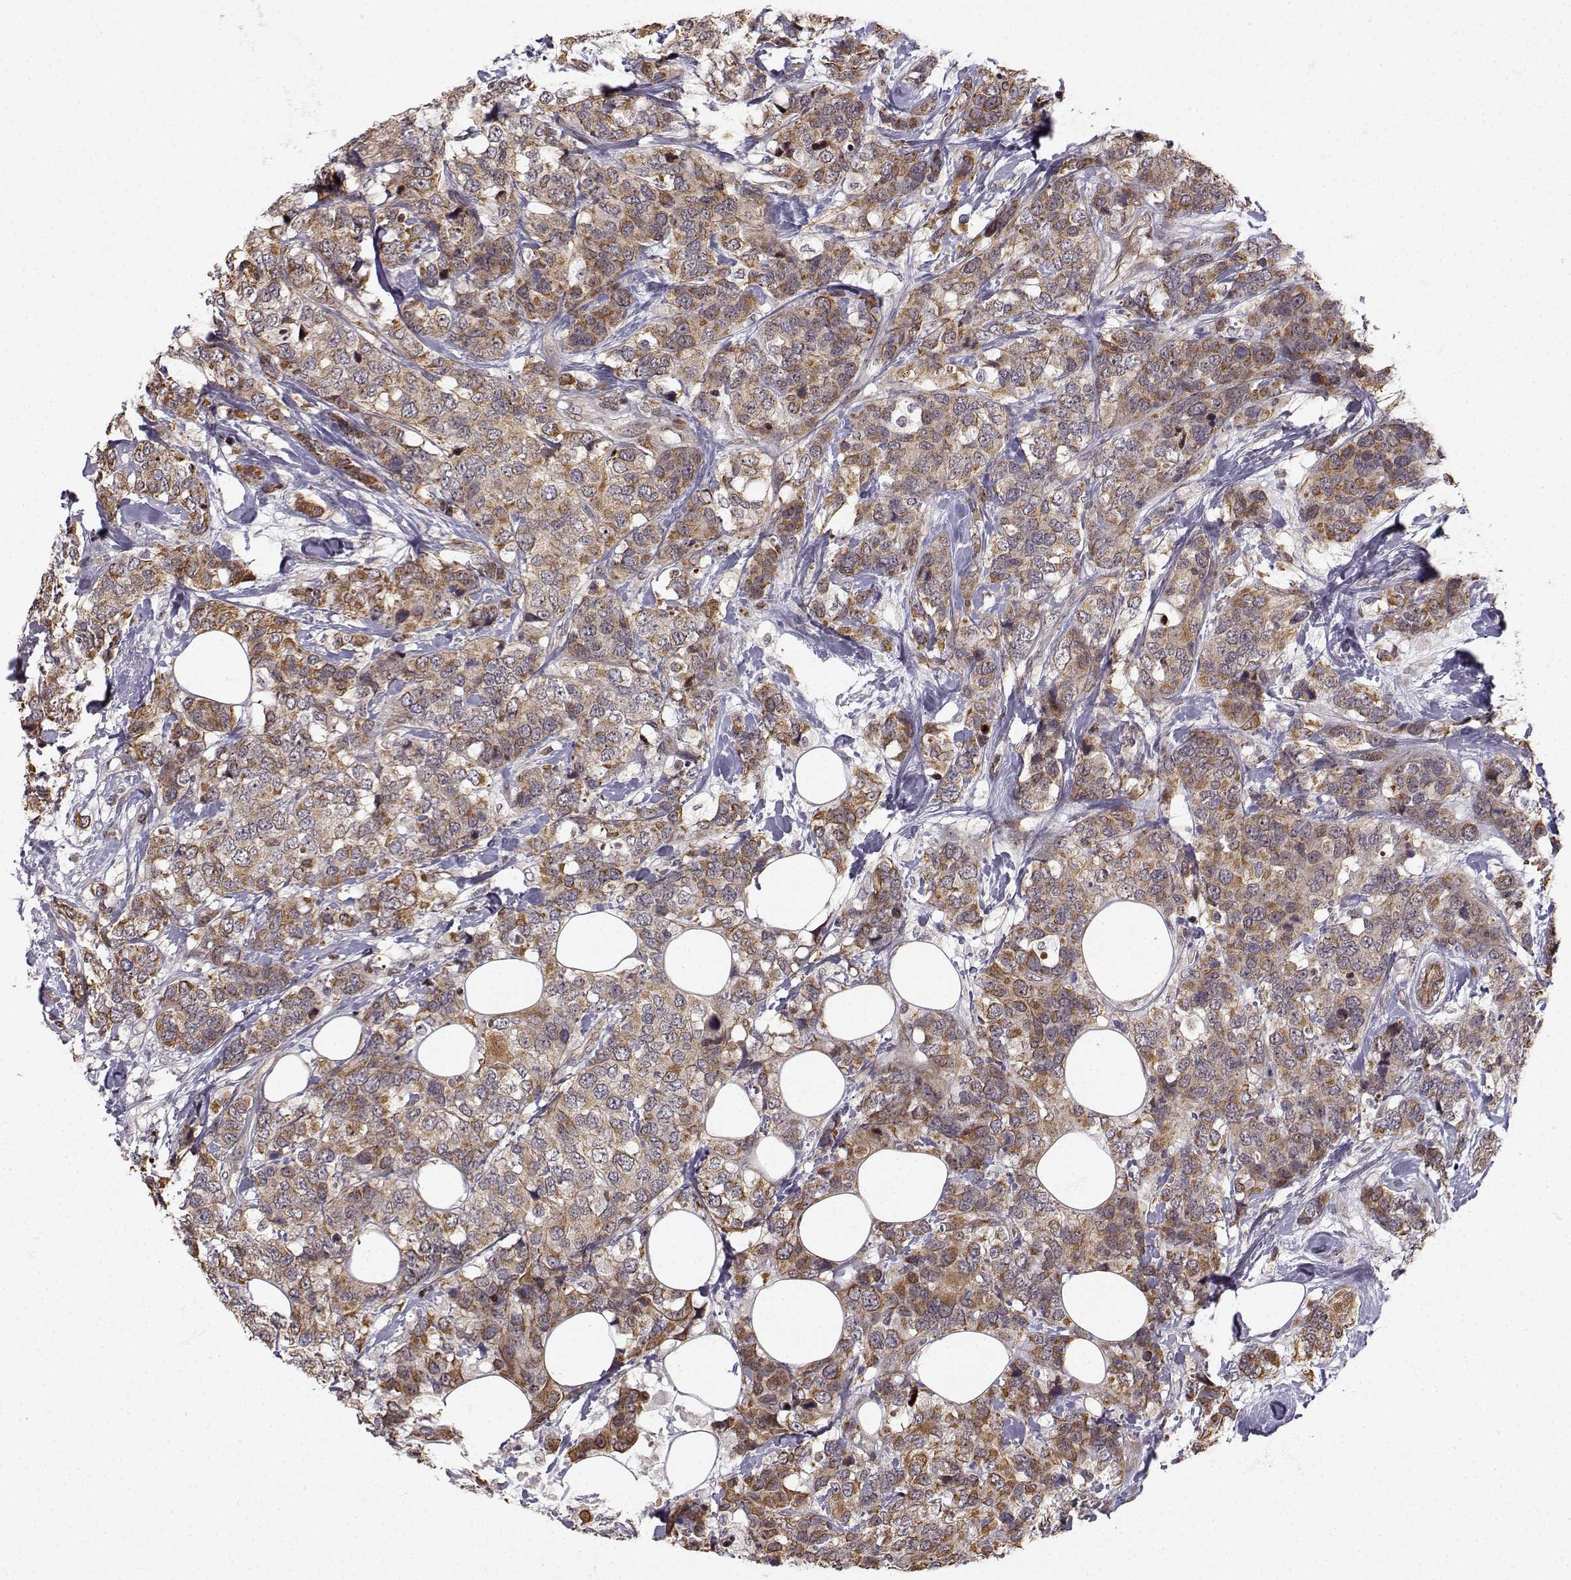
{"staining": {"intensity": "moderate", "quantity": "25%-75%", "location": "cytoplasmic/membranous"}, "tissue": "breast cancer", "cell_type": "Tumor cells", "image_type": "cancer", "snomed": [{"axis": "morphology", "description": "Lobular carcinoma"}, {"axis": "topography", "description": "Breast"}], "caption": "This photomicrograph shows IHC staining of breast cancer, with medium moderate cytoplasmic/membranous staining in approximately 25%-75% of tumor cells.", "gene": "APC", "patient": {"sex": "female", "age": 59}}